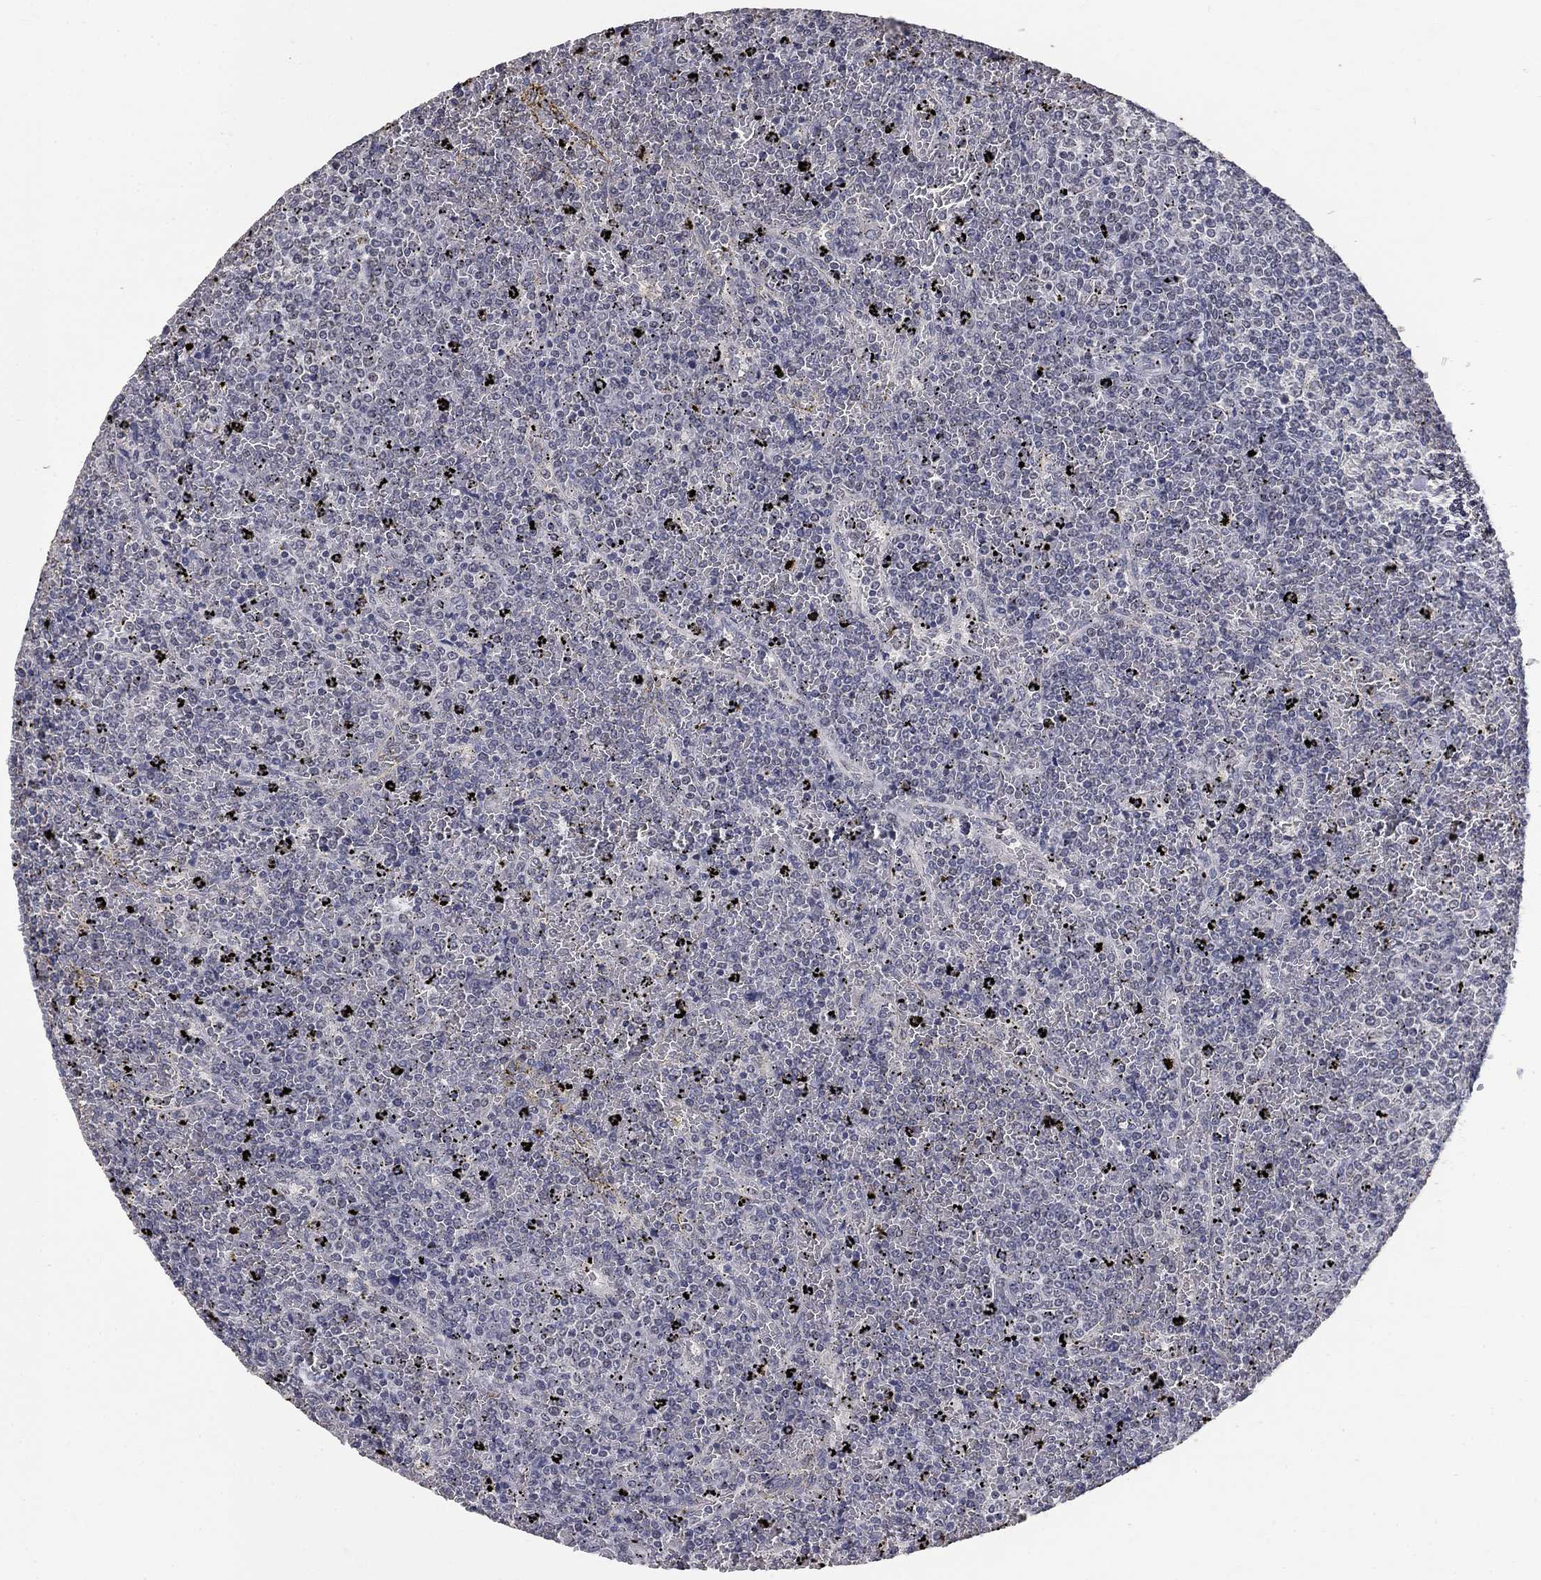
{"staining": {"intensity": "negative", "quantity": "none", "location": "none"}, "tissue": "lymphoma", "cell_type": "Tumor cells", "image_type": "cancer", "snomed": [{"axis": "morphology", "description": "Malignant lymphoma, non-Hodgkin's type, Low grade"}, {"axis": "topography", "description": "Spleen"}], "caption": "A histopathology image of human lymphoma is negative for staining in tumor cells. Brightfield microscopy of immunohistochemistry stained with DAB (3,3'-diaminobenzidine) (brown) and hematoxylin (blue), captured at high magnification.", "gene": "SPATA33", "patient": {"sex": "female", "age": 77}}